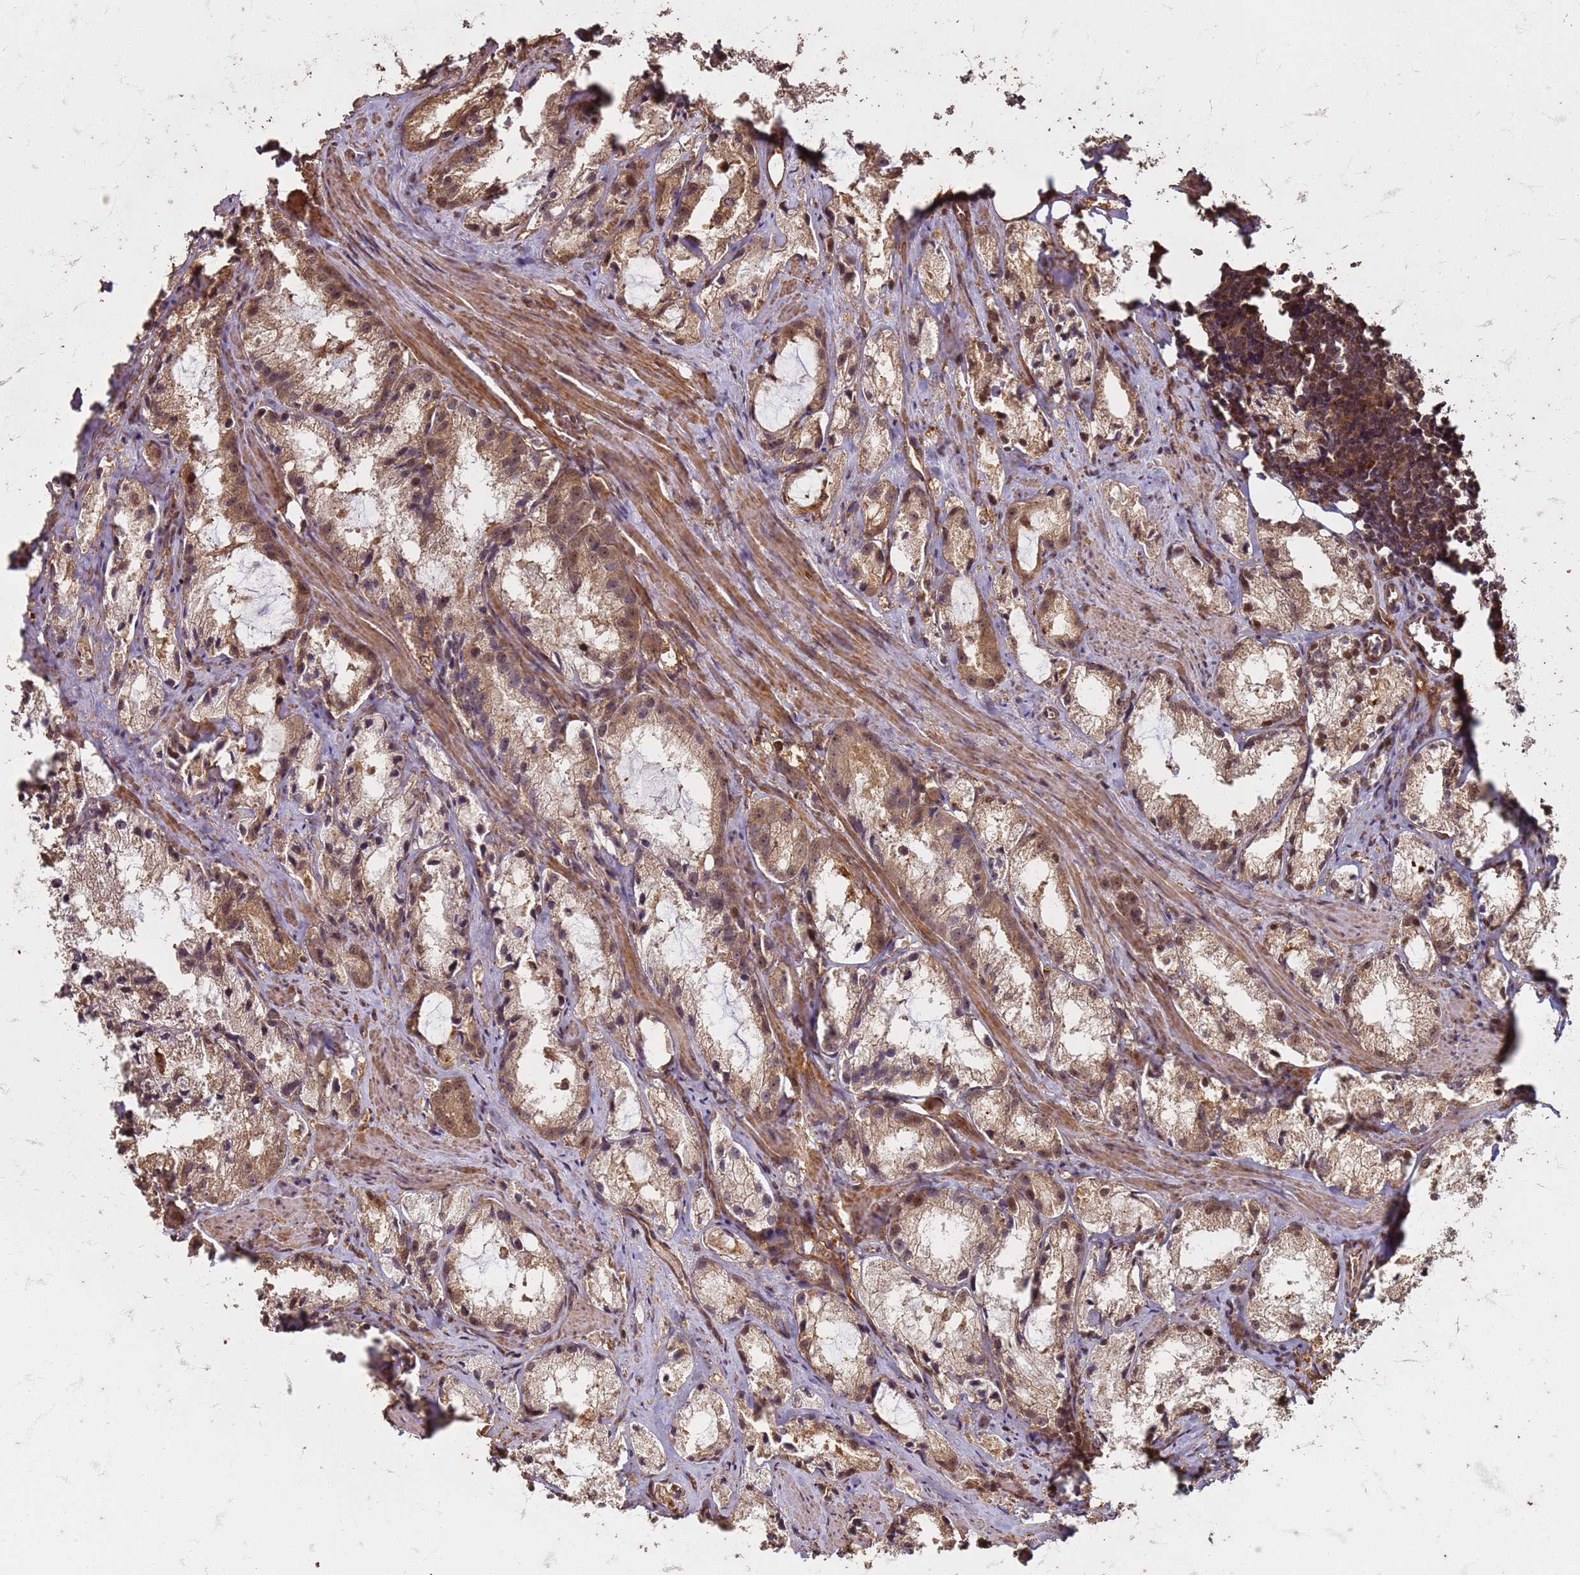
{"staining": {"intensity": "moderate", "quantity": ">75%", "location": "cytoplasmic/membranous,nuclear"}, "tissue": "prostate cancer", "cell_type": "Tumor cells", "image_type": "cancer", "snomed": [{"axis": "morphology", "description": "Adenocarcinoma, High grade"}, {"axis": "topography", "description": "Prostate"}], "caption": "Protein staining of prostate cancer (adenocarcinoma (high-grade)) tissue demonstrates moderate cytoplasmic/membranous and nuclear staining in approximately >75% of tumor cells.", "gene": "KIF26A", "patient": {"sex": "male", "age": 66}}